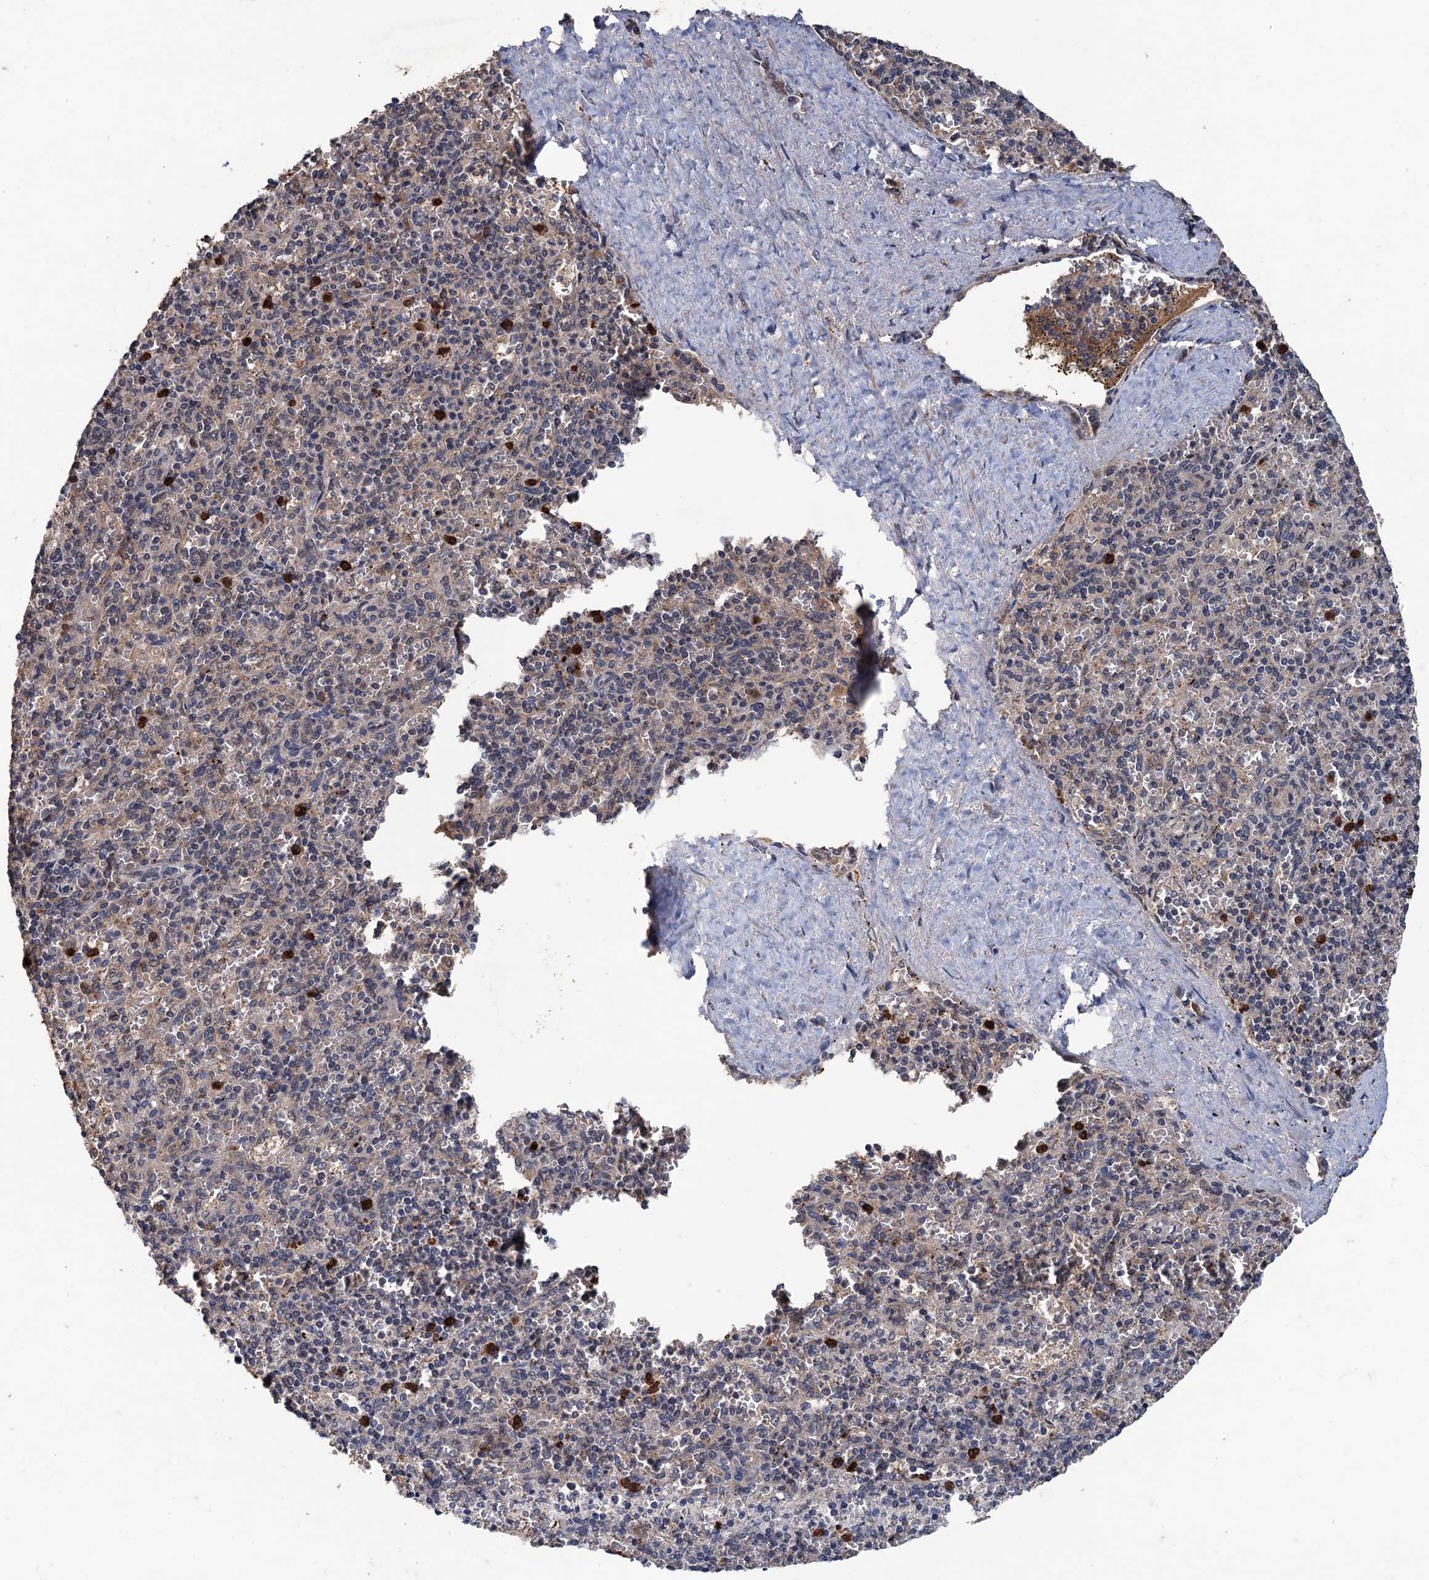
{"staining": {"intensity": "weak", "quantity": "<25%", "location": "cytoplasmic/membranous"}, "tissue": "spleen", "cell_type": "Cells in red pulp", "image_type": "normal", "snomed": [{"axis": "morphology", "description": "Normal tissue, NOS"}, {"axis": "topography", "description": "Spleen"}], "caption": "An immunohistochemistry (IHC) micrograph of benign spleen is shown. There is no staining in cells in red pulp of spleen.", "gene": "ZNF438", "patient": {"sex": "male", "age": 82}}